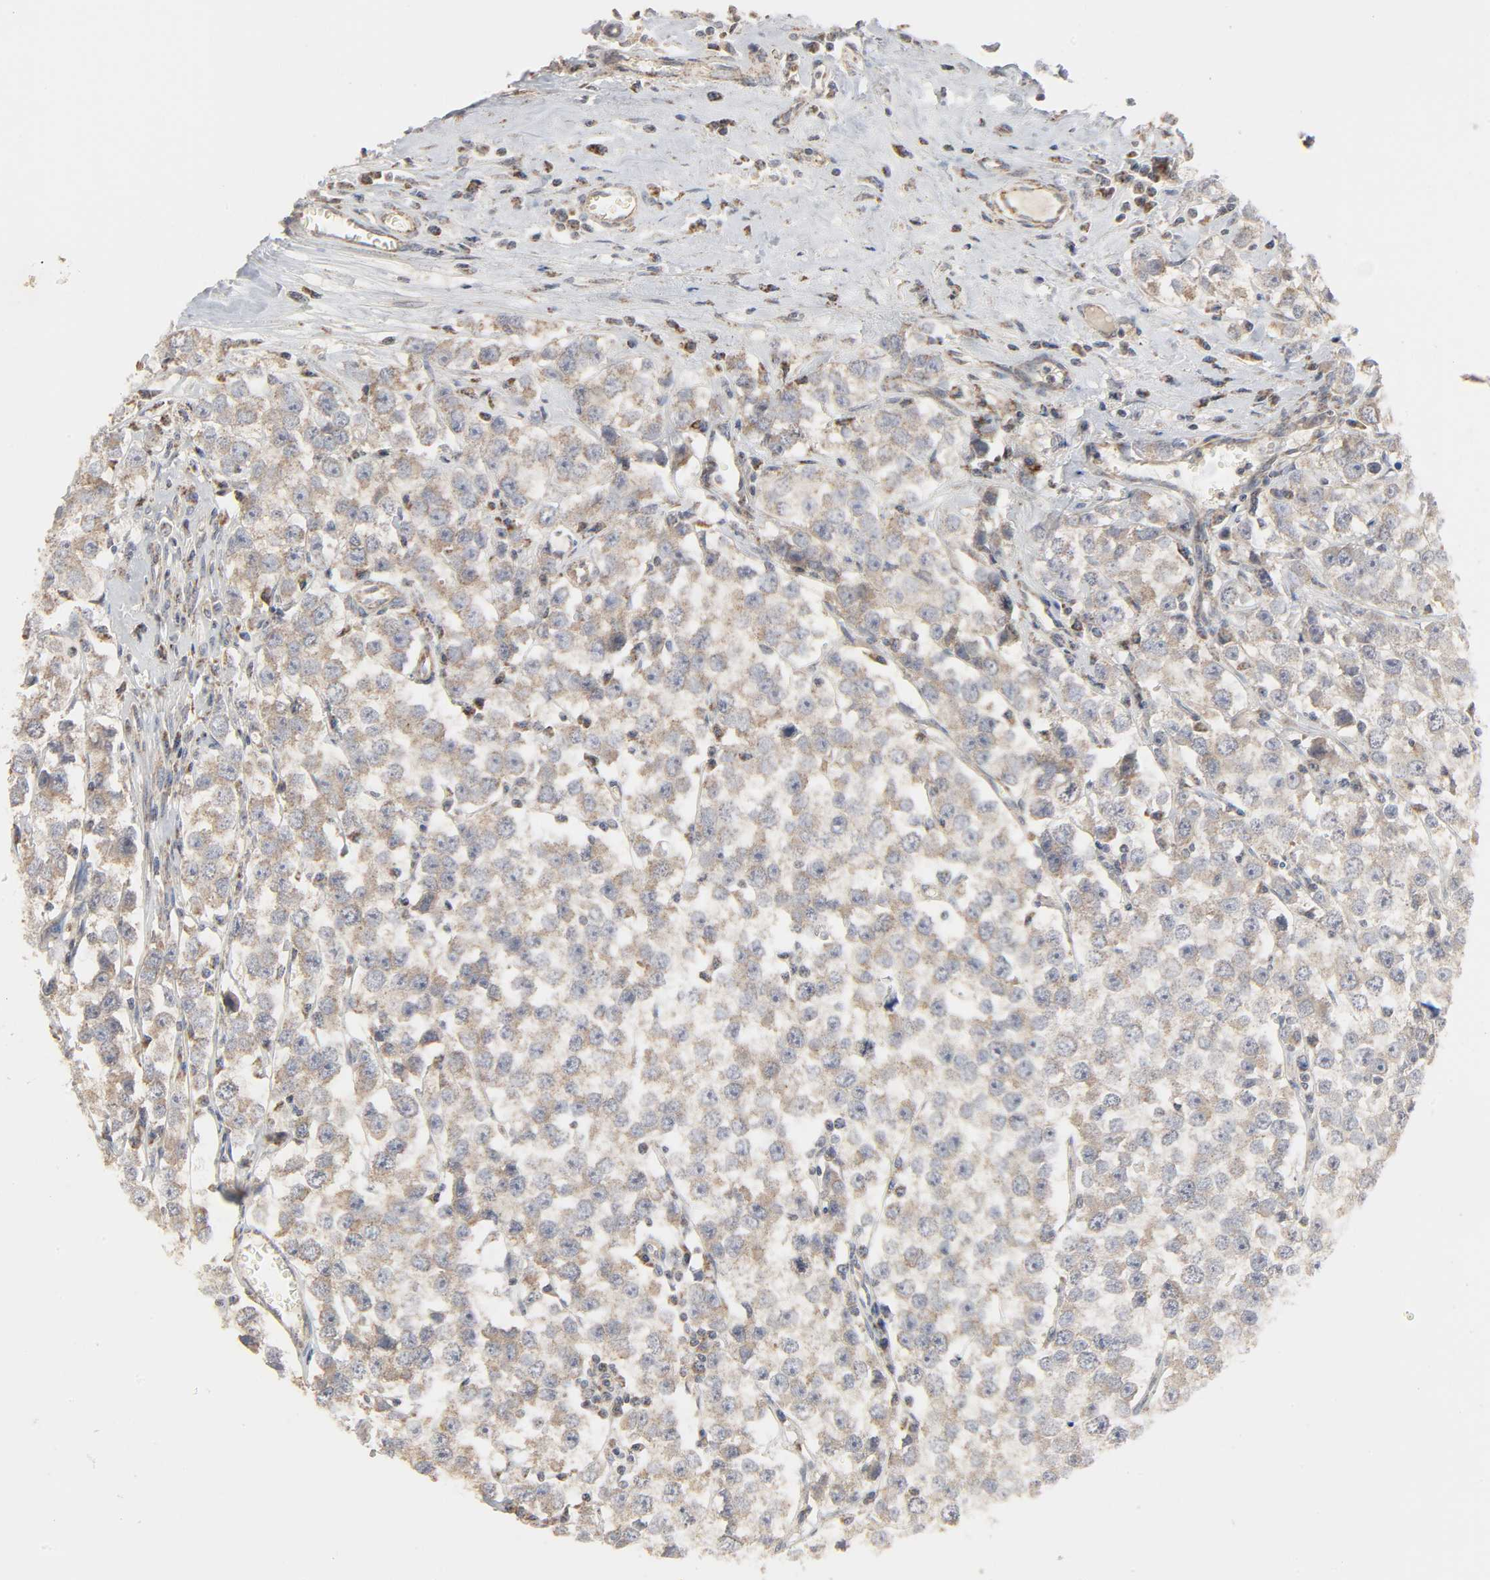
{"staining": {"intensity": "weak", "quantity": ">75%", "location": "cytoplasmic/membranous"}, "tissue": "testis cancer", "cell_type": "Tumor cells", "image_type": "cancer", "snomed": [{"axis": "morphology", "description": "Seminoma, NOS"}, {"axis": "morphology", "description": "Carcinoma, Embryonal, NOS"}, {"axis": "topography", "description": "Testis"}], "caption": "The photomicrograph exhibits a brown stain indicating the presence of a protein in the cytoplasmic/membranous of tumor cells in testis cancer (embryonal carcinoma). The protein is shown in brown color, while the nuclei are stained blue.", "gene": "CLEC4E", "patient": {"sex": "male", "age": 52}}